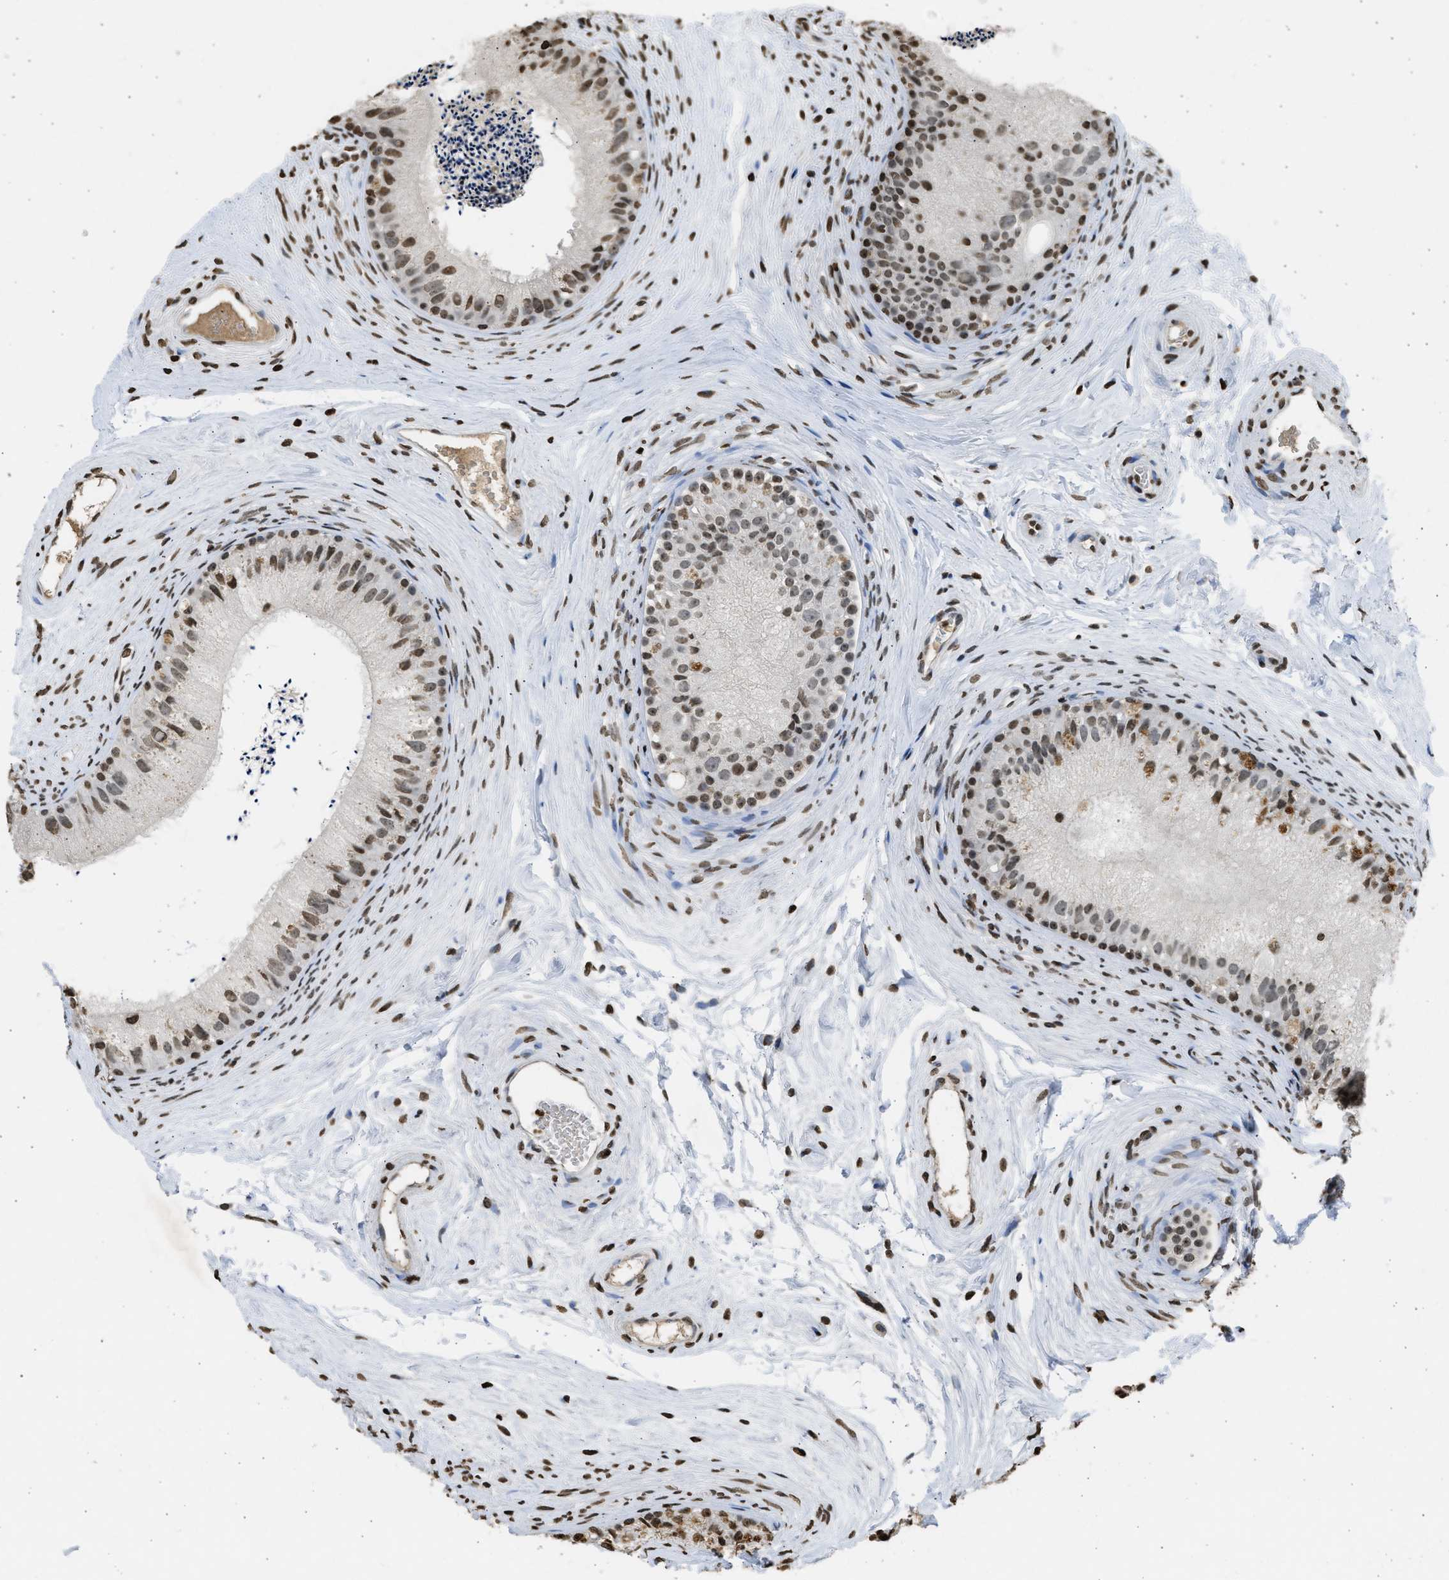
{"staining": {"intensity": "moderate", "quantity": ">75%", "location": "nuclear"}, "tissue": "epididymis", "cell_type": "Glandular cells", "image_type": "normal", "snomed": [{"axis": "morphology", "description": "Normal tissue, NOS"}, {"axis": "topography", "description": "Epididymis"}], "caption": "Normal epididymis was stained to show a protein in brown. There is medium levels of moderate nuclear staining in about >75% of glandular cells. Ihc stains the protein of interest in brown and the nuclei are stained blue.", "gene": "RRAGC", "patient": {"sex": "male", "age": 56}}